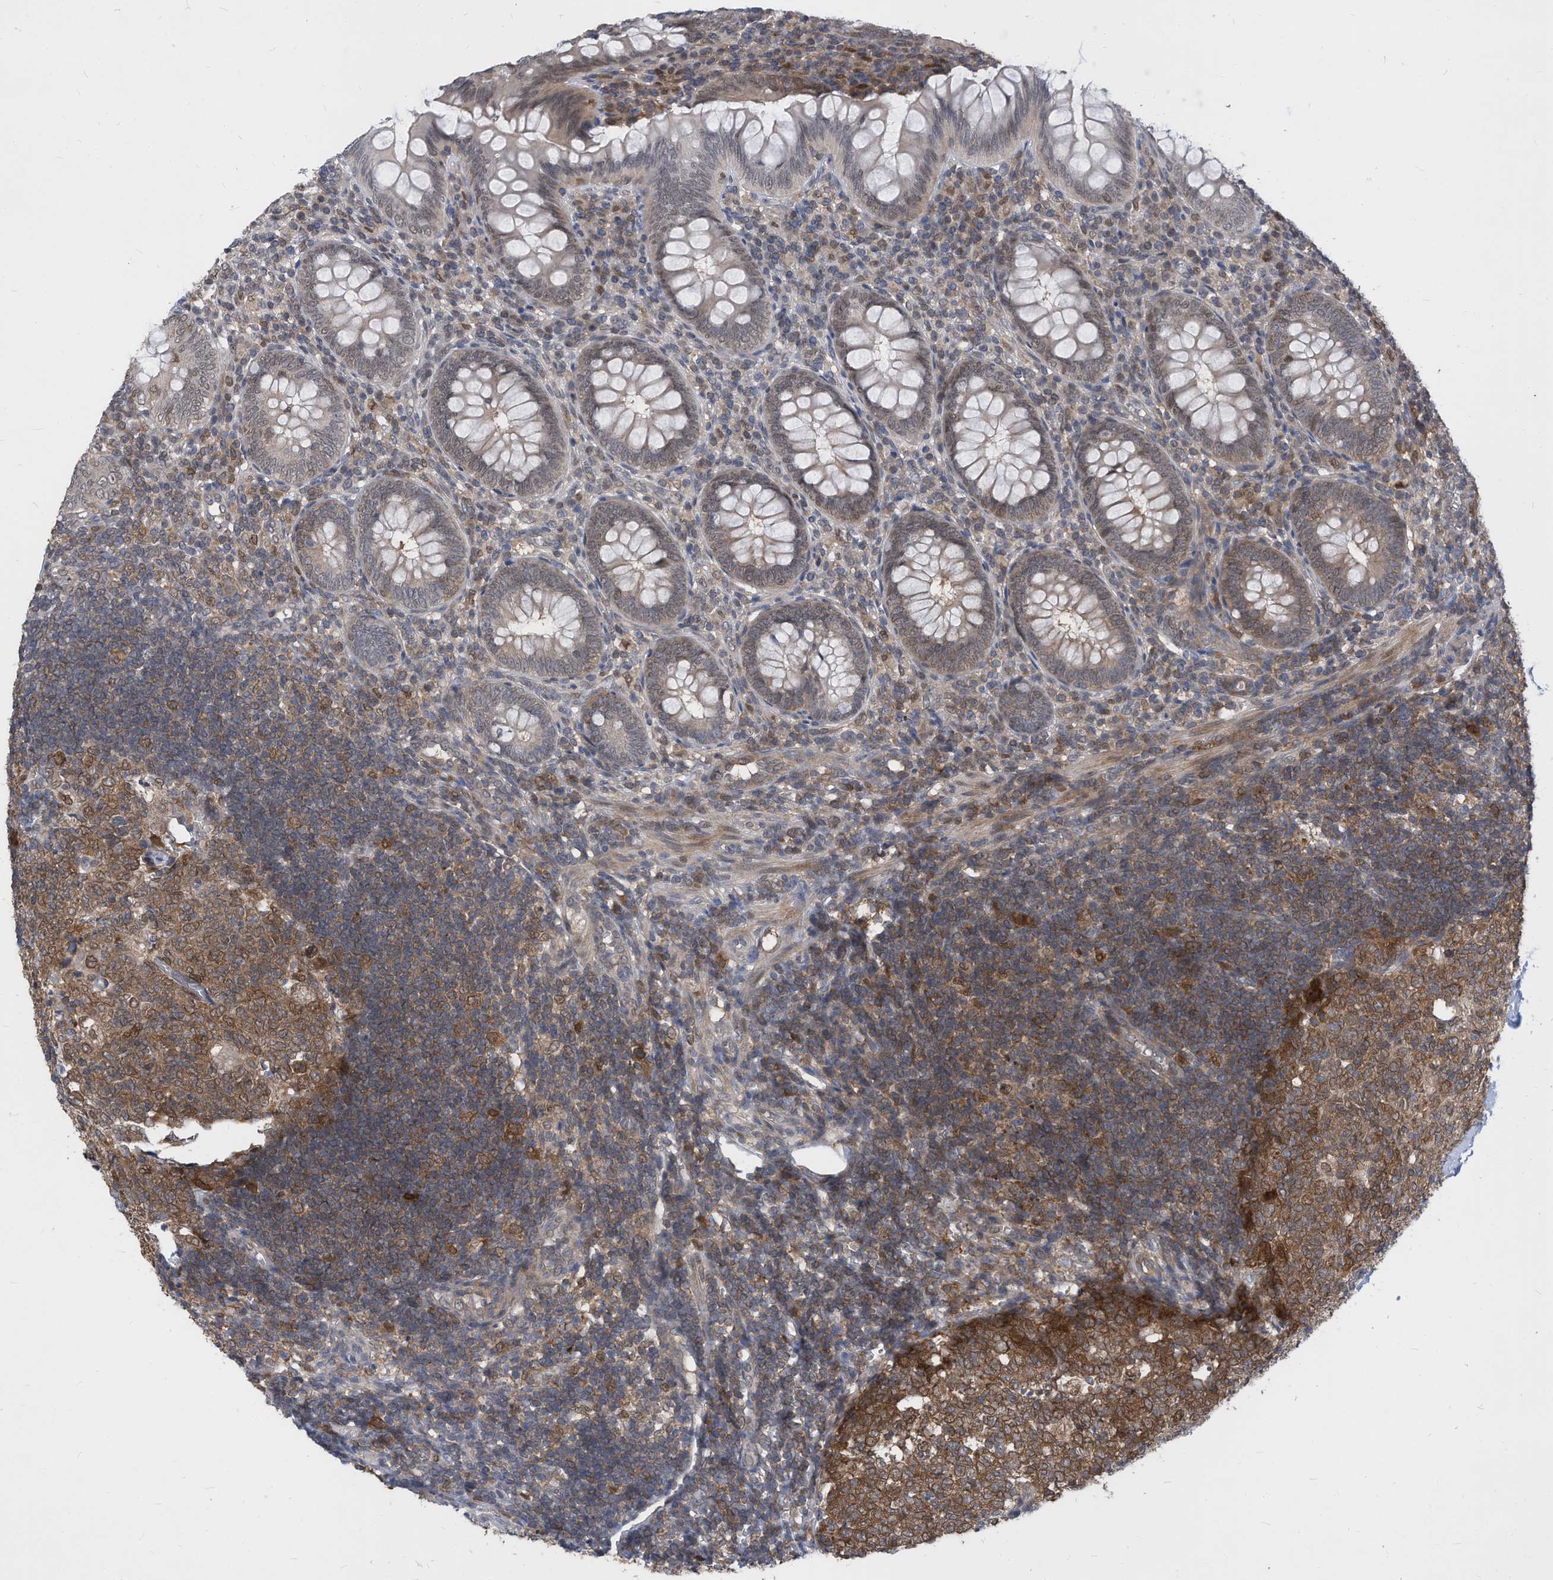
{"staining": {"intensity": "moderate", "quantity": "<25%", "location": "cytoplasmic/membranous,nuclear"}, "tissue": "appendix", "cell_type": "Glandular cells", "image_type": "normal", "snomed": [{"axis": "morphology", "description": "Normal tissue, NOS"}, {"axis": "topography", "description": "Appendix"}], "caption": "Immunohistochemistry (IHC) staining of benign appendix, which exhibits low levels of moderate cytoplasmic/membranous,nuclear staining in about <25% of glandular cells indicating moderate cytoplasmic/membranous,nuclear protein expression. The staining was performed using DAB (brown) for protein detection and nuclei were counterstained in hematoxylin (blue).", "gene": "KPNB1", "patient": {"sex": "male", "age": 14}}